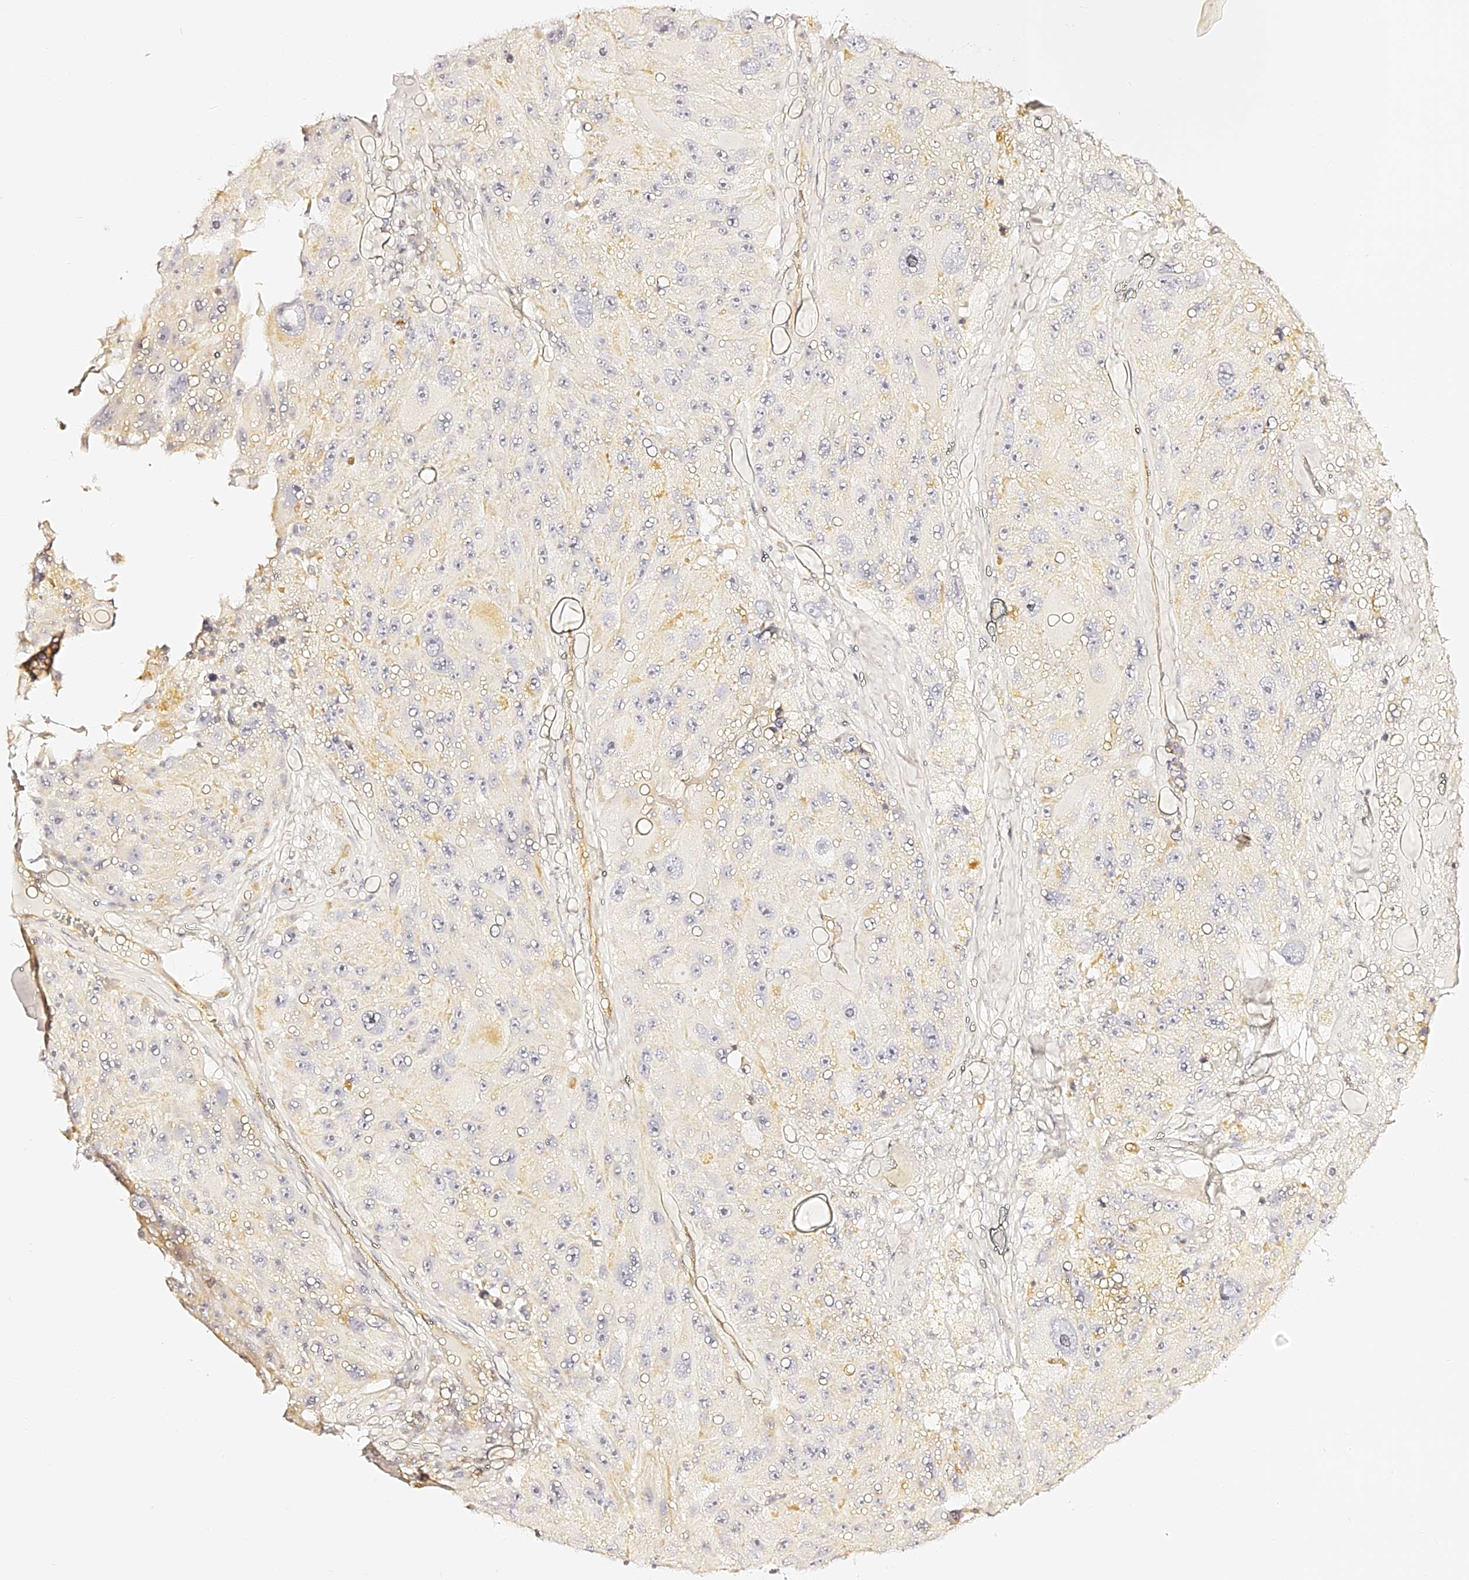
{"staining": {"intensity": "negative", "quantity": "none", "location": "none"}, "tissue": "melanoma", "cell_type": "Tumor cells", "image_type": "cancer", "snomed": [{"axis": "morphology", "description": "Malignant melanoma, Metastatic site"}, {"axis": "topography", "description": "Lymph node"}], "caption": "The histopathology image demonstrates no staining of tumor cells in melanoma.", "gene": "SLC1A3", "patient": {"sex": "male", "age": 62}}